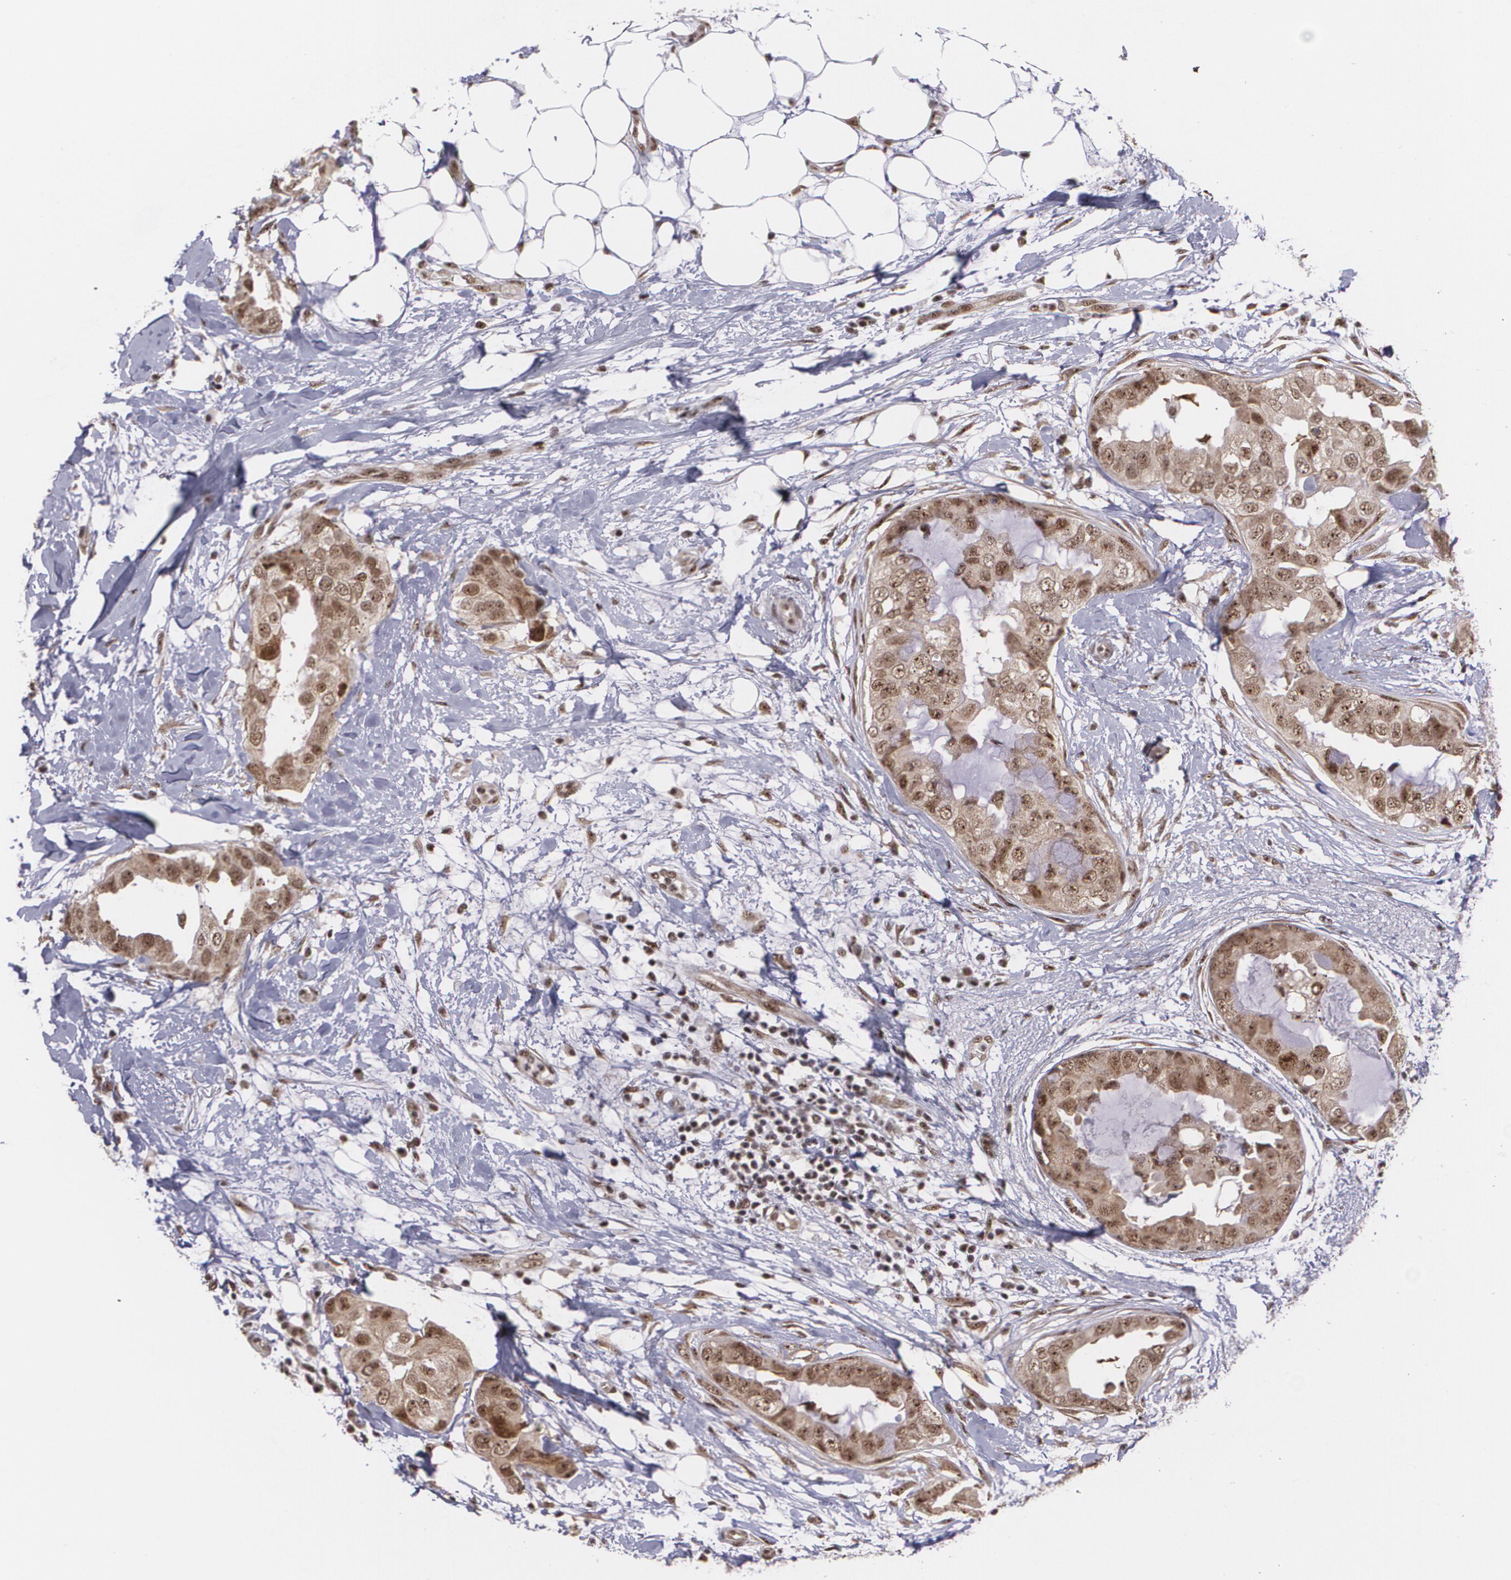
{"staining": {"intensity": "strong", "quantity": ">75%", "location": "cytoplasmic/membranous,nuclear"}, "tissue": "breast cancer", "cell_type": "Tumor cells", "image_type": "cancer", "snomed": [{"axis": "morphology", "description": "Duct carcinoma"}, {"axis": "topography", "description": "Breast"}], "caption": "Protein staining of breast infiltrating ductal carcinoma tissue reveals strong cytoplasmic/membranous and nuclear staining in approximately >75% of tumor cells. The protein is shown in brown color, while the nuclei are stained blue.", "gene": "C6orf15", "patient": {"sex": "female", "age": 40}}